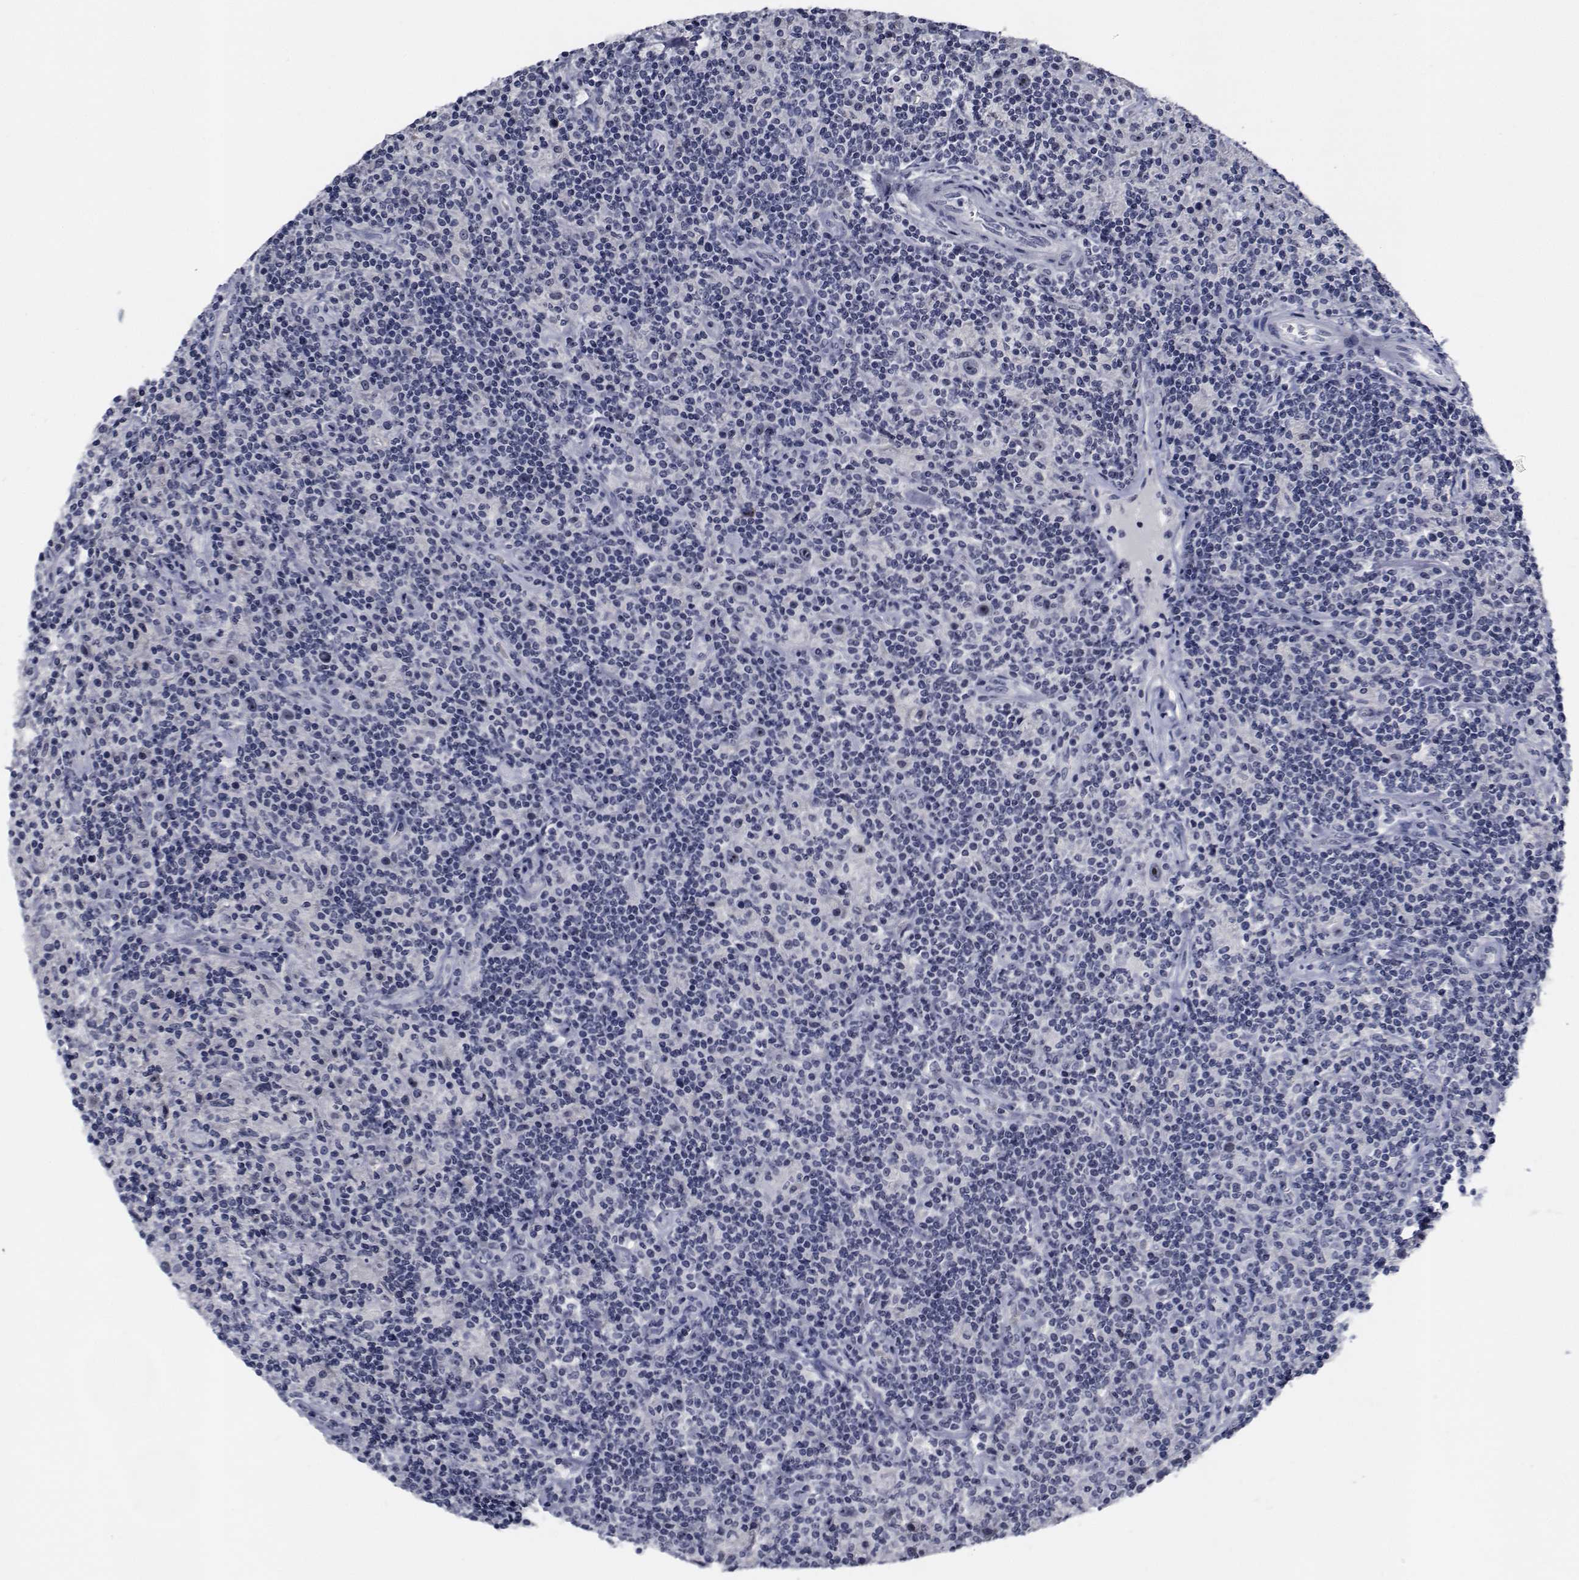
{"staining": {"intensity": "negative", "quantity": "none", "location": "none"}, "tissue": "lymphoma", "cell_type": "Tumor cells", "image_type": "cancer", "snomed": [{"axis": "morphology", "description": "Hodgkin's disease, NOS"}, {"axis": "topography", "description": "Lymph node"}], "caption": "High magnification brightfield microscopy of Hodgkin's disease stained with DAB (brown) and counterstained with hematoxylin (blue): tumor cells show no significant staining.", "gene": "NVL", "patient": {"sex": "male", "age": 70}}